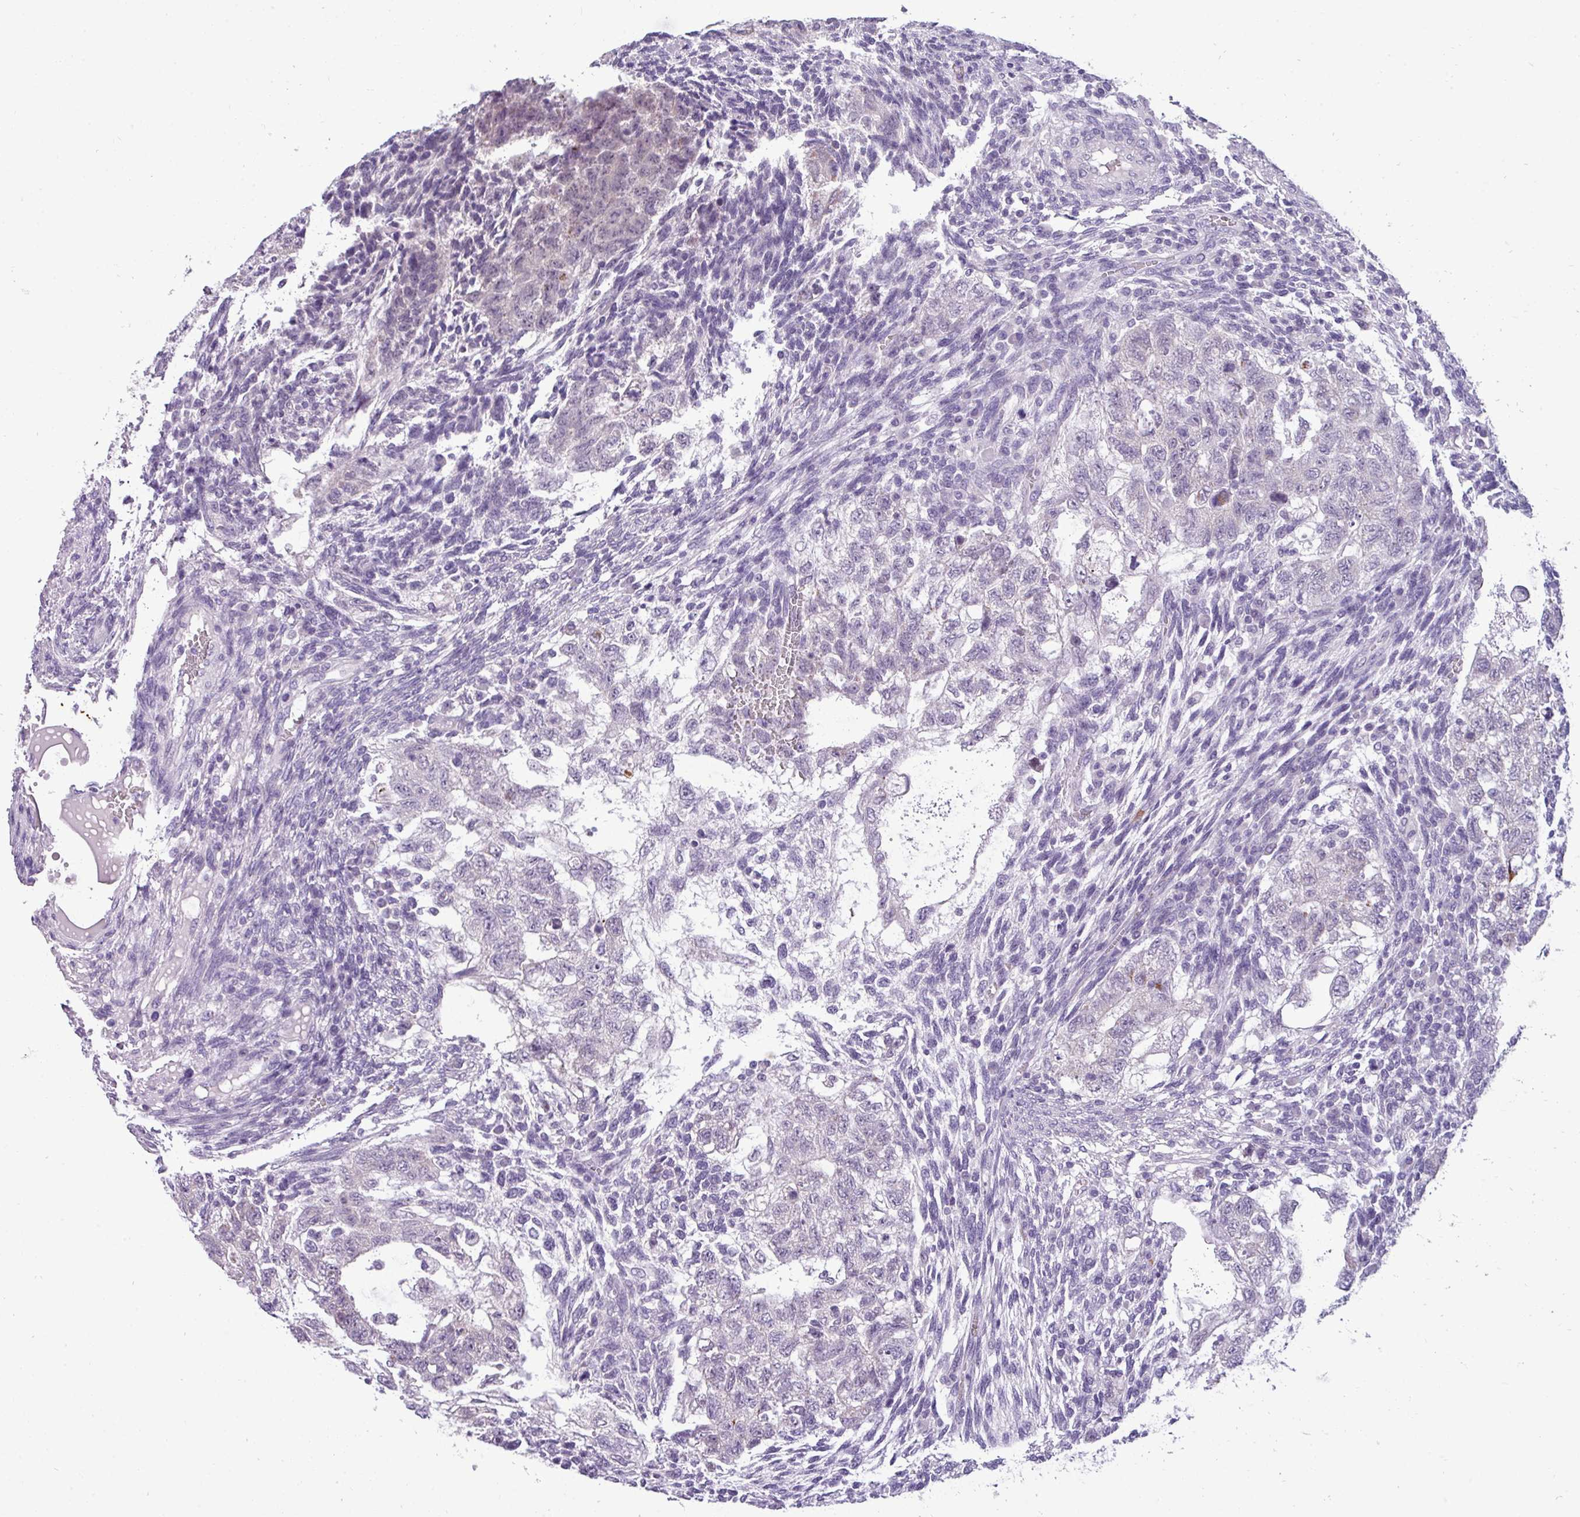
{"staining": {"intensity": "negative", "quantity": "none", "location": "none"}, "tissue": "testis cancer", "cell_type": "Tumor cells", "image_type": "cancer", "snomed": [{"axis": "morphology", "description": "Carcinoma, Embryonal, NOS"}, {"axis": "topography", "description": "Testis"}], "caption": "Protein analysis of embryonal carcinoma (testis) demonstrates no significant staining in tumor cells. (Stains: DAB immunohistochemistry with hematoxylin counter stain, Microscopy: brightfield microscopy at high magnification).", "gene": "TRIM39", "patient": {"sex": "male", "age": 37}}